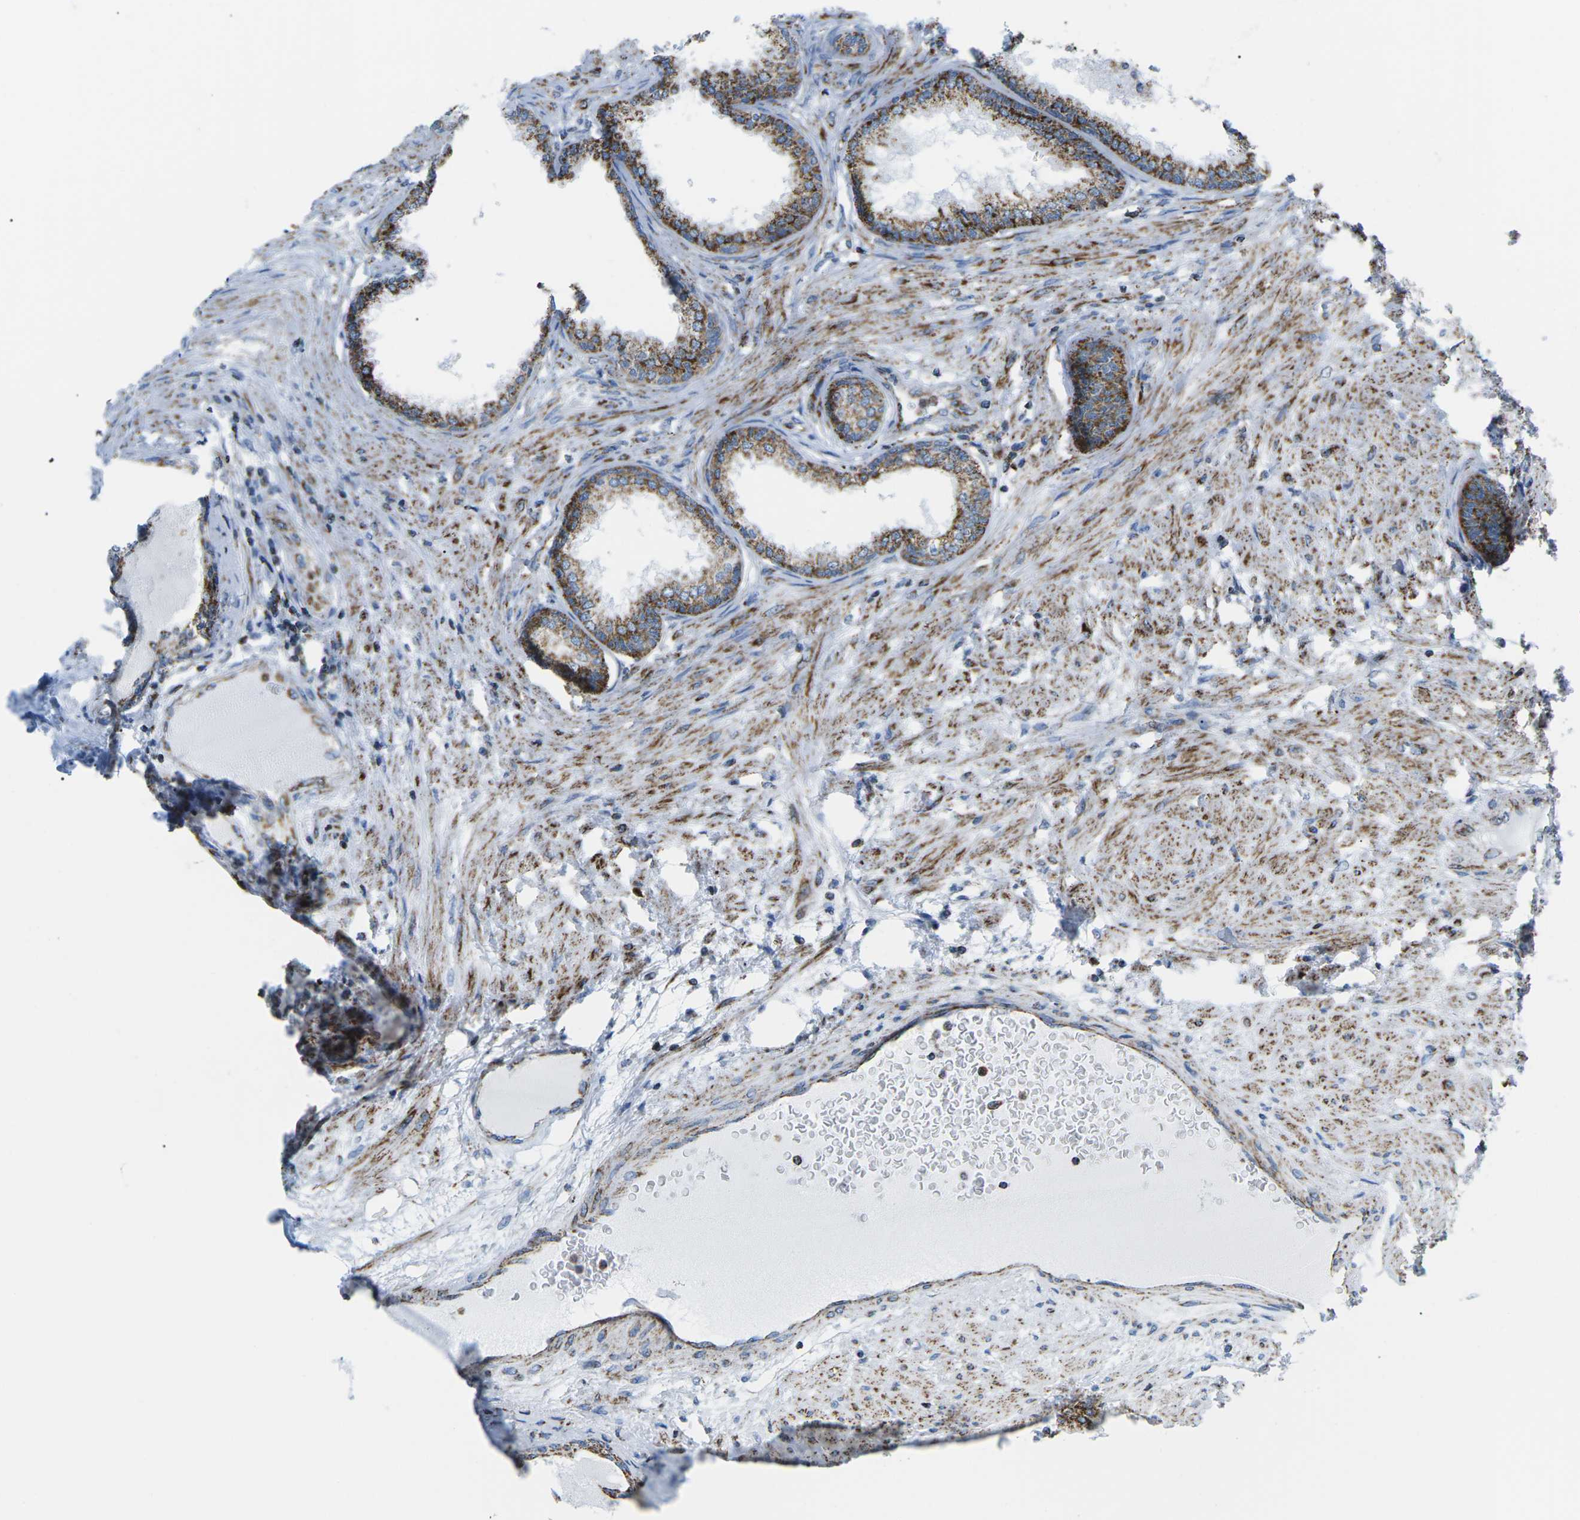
{"staining": {"intensity": "strong", "quantity": ">75%", "location": "cytoplasmic/membranous"}, "tissue": "prostate", "cell_type": "Glandular cells", "image_type": "normal", "snomed": [{"axis": "morphology", "description": "Normal tissue, NOS"}, {"axis": "topography", "description": "Prostate"}], "caption": "Immunohistochemical staining of benign human prostate reveals >75% levels of strong cytoplasmic/membranous protein positivity in approximately >75% of glandular cells. The staining was performed using DAB, with brown indicating positive protein expression. Nuclei are stained blue with hematoxylin.", "gene": "COX6C", "patient": {"sex": "male", "age": 76}}